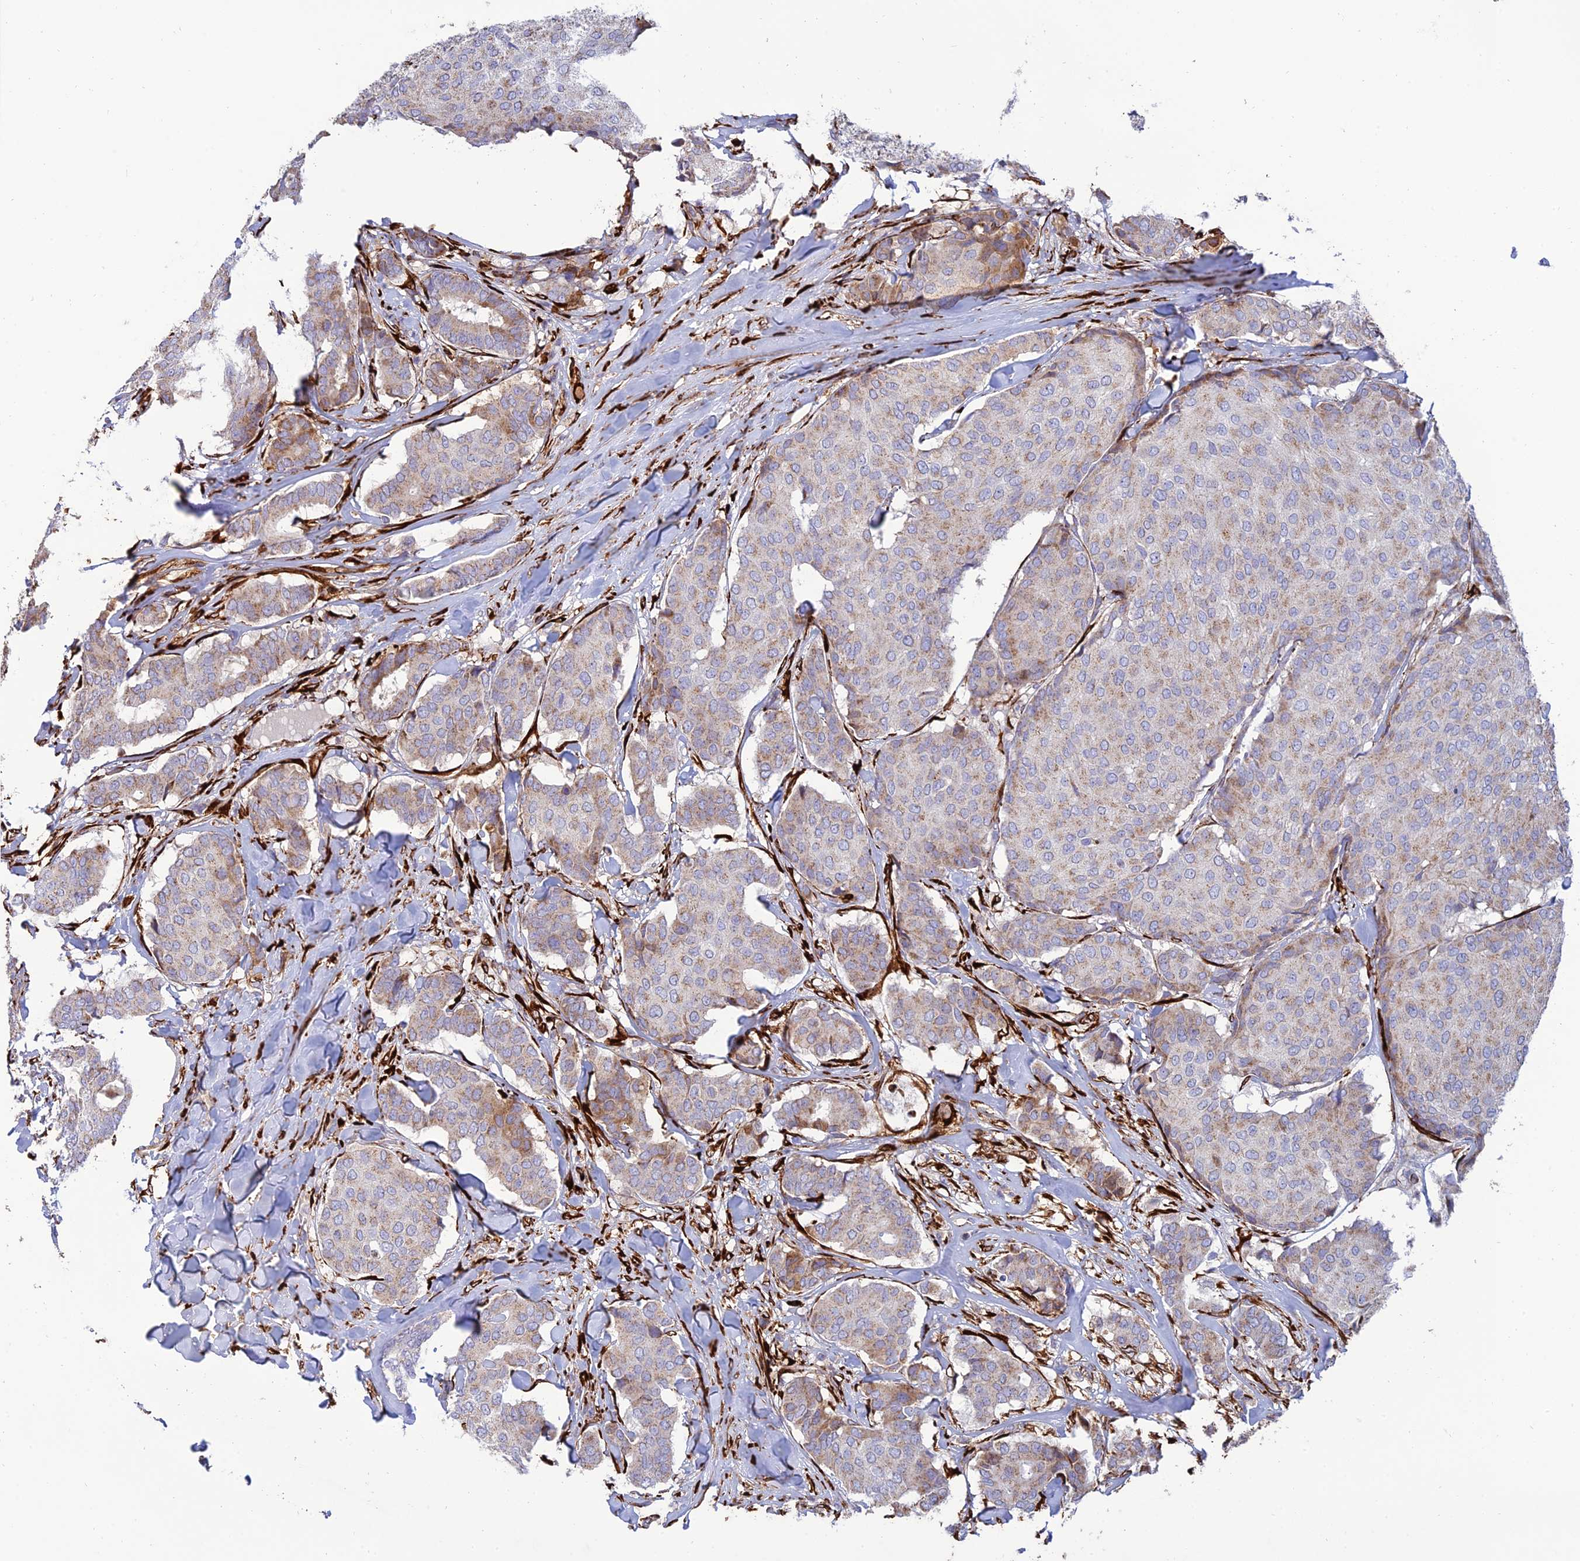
{"staining": {"intensity": "moderate", "quantity": "<25%", "location": "cytoplasmic/membranous"}, "tissue": "breast cancer", "cell_type": "Tumor cells", "image_type": "cancer", "snomed": [{"axis": "morphology", "description": "Duct carcinoma"}, {"axis": "topography", "description": "Breast"}], "caption": "Moderate cytoplasmic/membranous staining for a protein is seen in about <25% of tumor cells of breast invasive ductal carcinoma using immunohistochemistry.", "gene": "RCN3", "patient": {"sex": "female", "age": 75}}